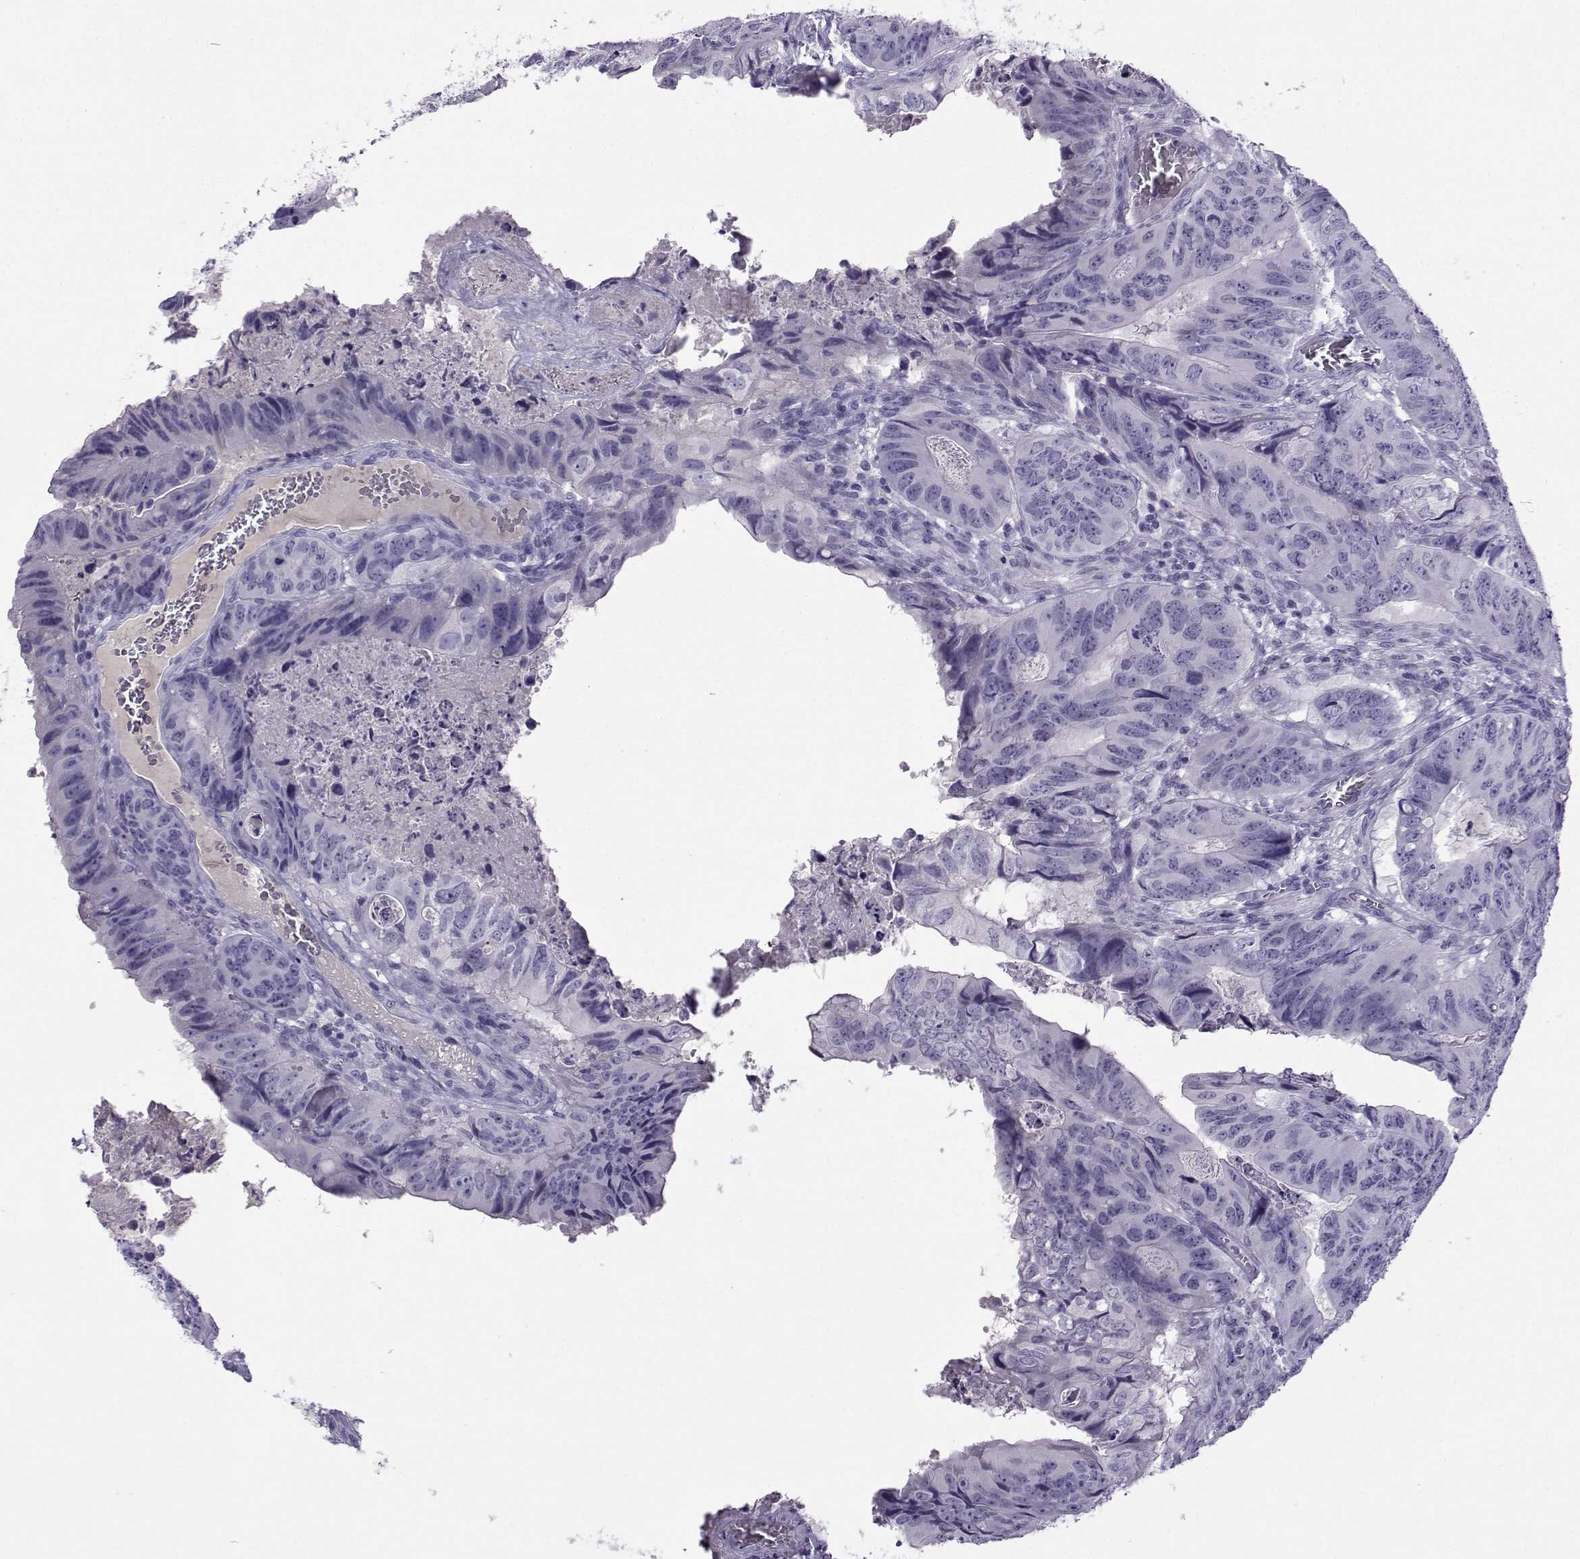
{"staining": {"intensity": "negative", "quantity": "none", "location": "none"}, "tissue": "colorectal cancer", "cell_type": "Tumor cells", "image_type": "cancer", "snomed": [{"axis": "morphology", "description": "Adenocarcinoma, NOS"}, {"axis": "topography", "description": "Colon"}], "caption": "Tumor cells show no significant protein staining in adenocarcinoma (colorectal).", "gene": "ARMC2", "patient": {"sex": "male", "age": 79}}